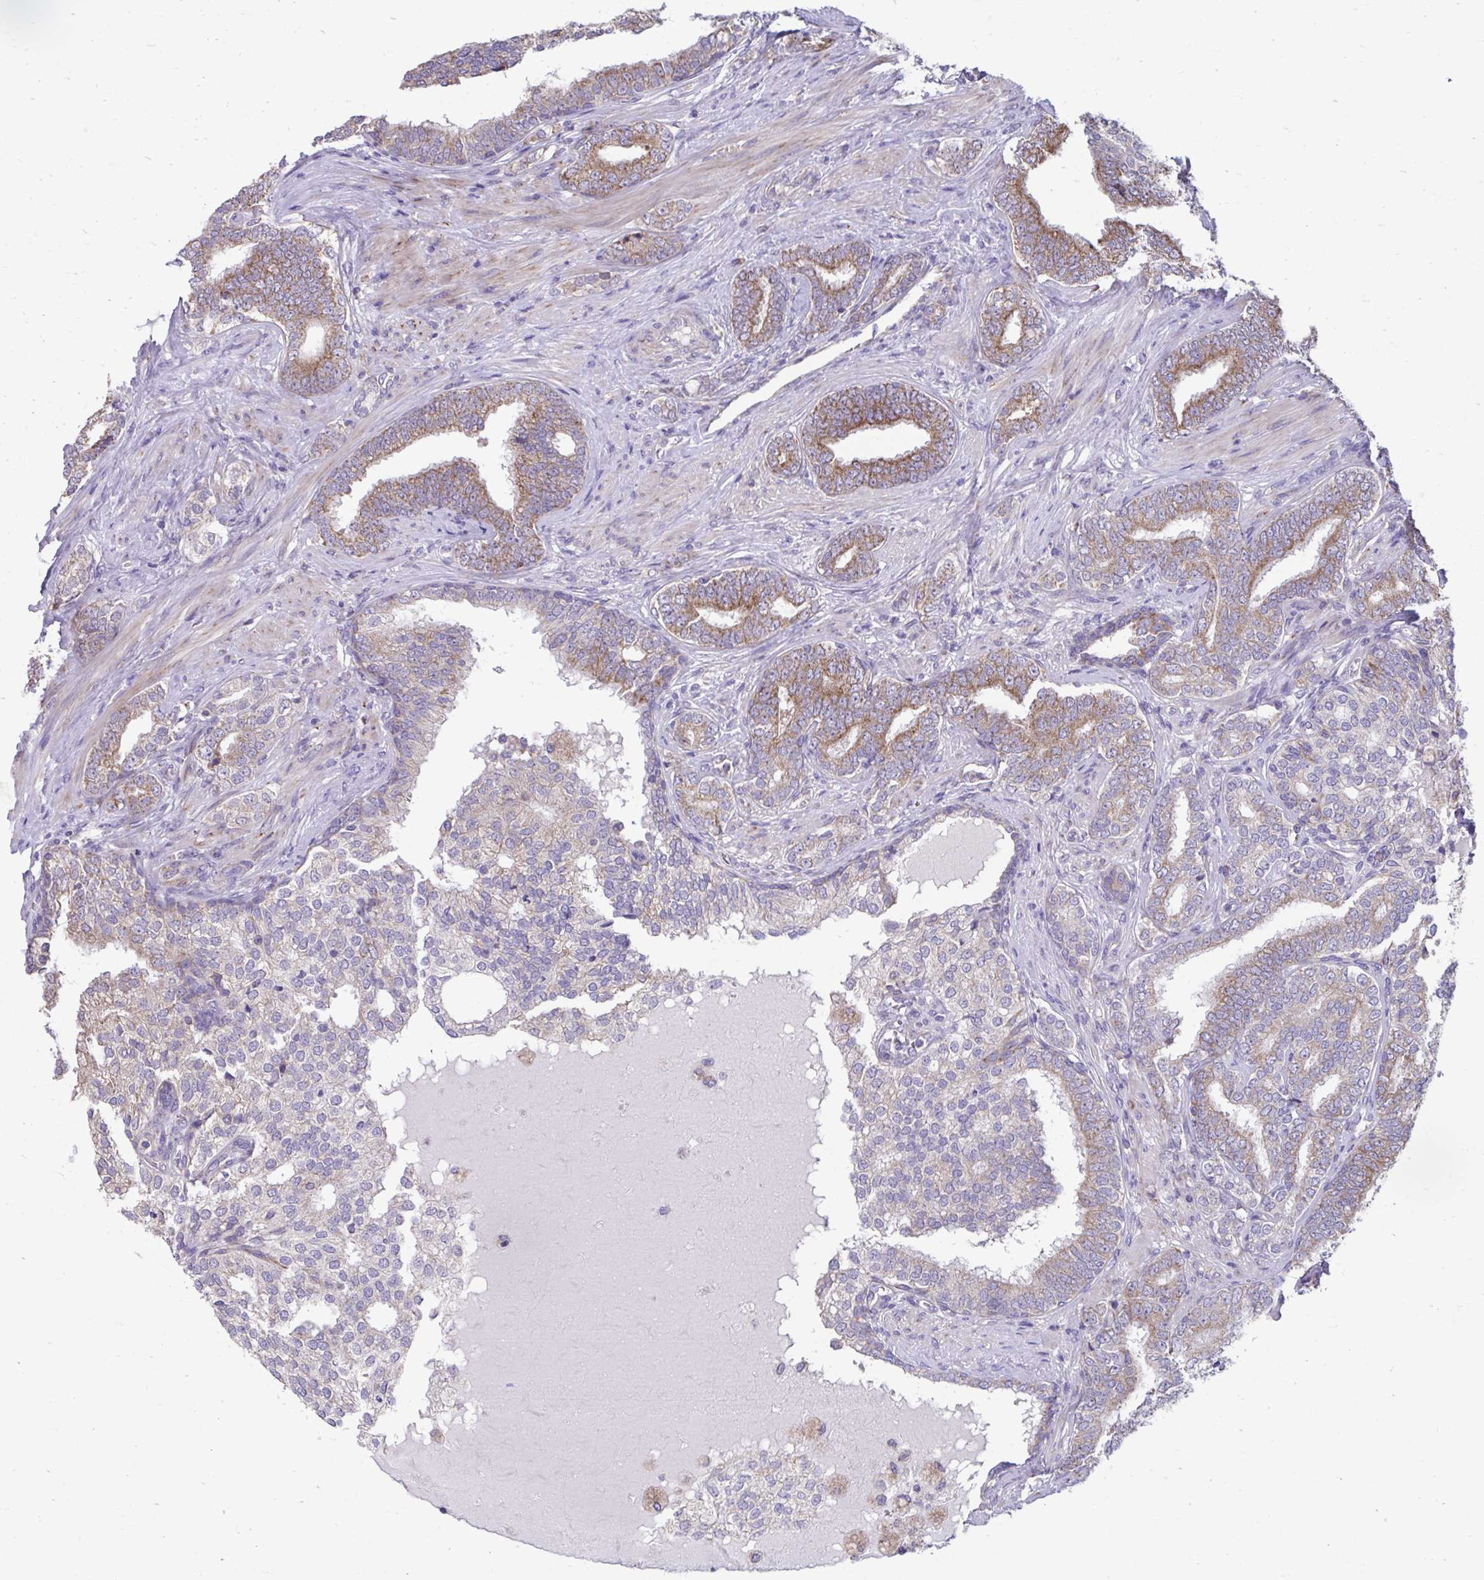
{"staining": {"intensity": "moderate", "quantity": ">75%", "location": "cytoplasmic/membranous"}, "tissue": "prostate cancer", "cell_type": "Tumor cells", "image_type": "cancer", "snomed": [{"axis": "morphology", "description": "Adenocarcinoma, High grade"}, {"axis": "topography", "description": "Prostate"}], "caption": "Human prostate cancer (adenocarcinoma (high-grade)) stained with a brown dye demonstrates moderate cytoplasmic/membranous positive positivity in about >75% of tumor cells.", "gene": "LINGO4", "patient": {"sex": "male", "age": 72}}